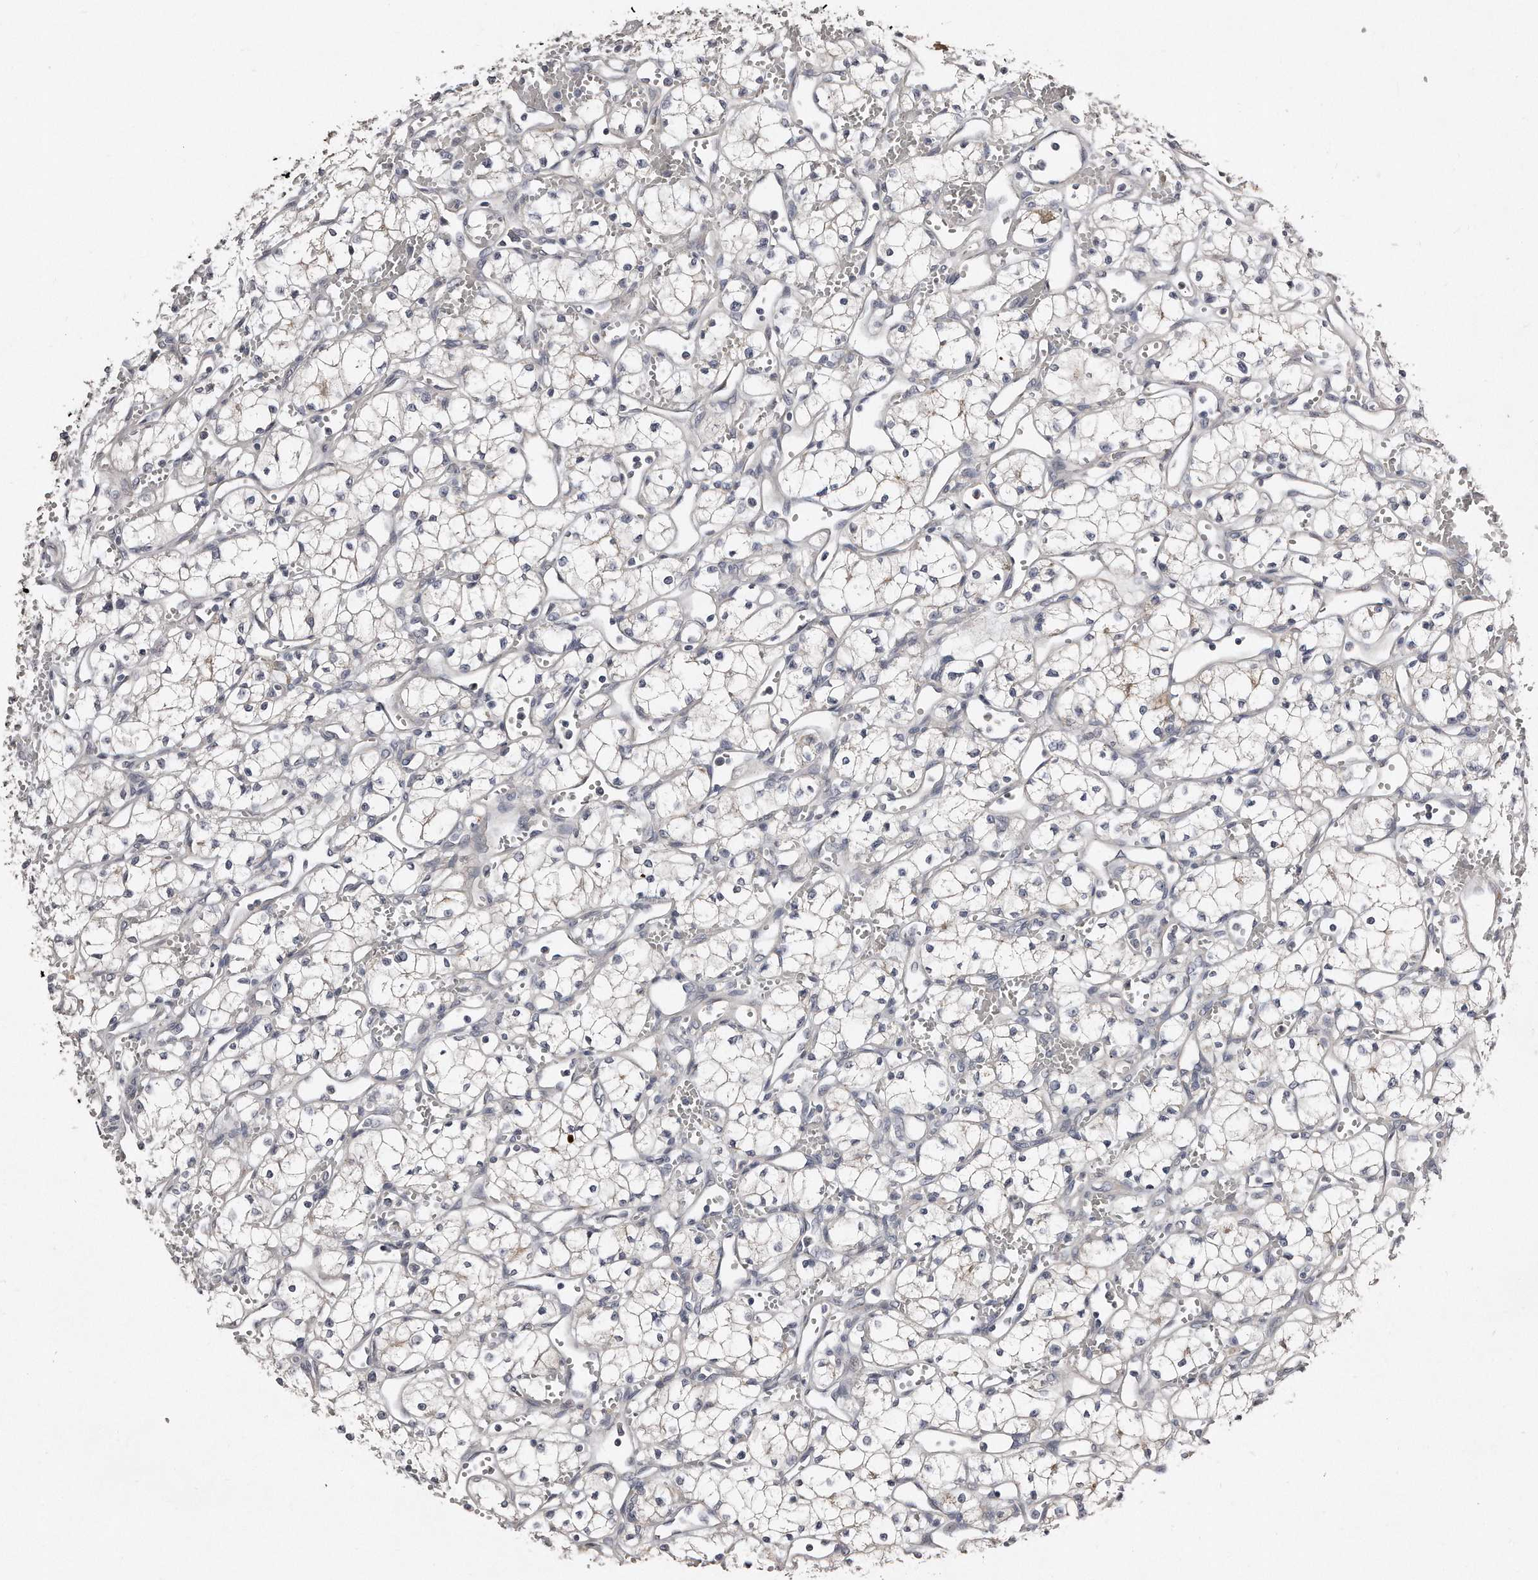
{"staining": {"intensity": "negative", "quantity": "none", "location": "none"}, "tissue": "renal cancer", "cell_type": "Tumor cells", "image_type": "cancer", "snomed": [{"axis": "morphology", "description": "Adenocarcinoma, NOS"}, {"axis": "topography", "description": "Kidney"}], "caption": "DAB (3,3'-diaminobenzidine) immunohistochemical staining of human adenocarcinoma (renal) shows no significant staining in tumor cells. Nuclei are stained in blue.", "gene": "LMOD1", "patient": {"sex": "male", "age": 59}}